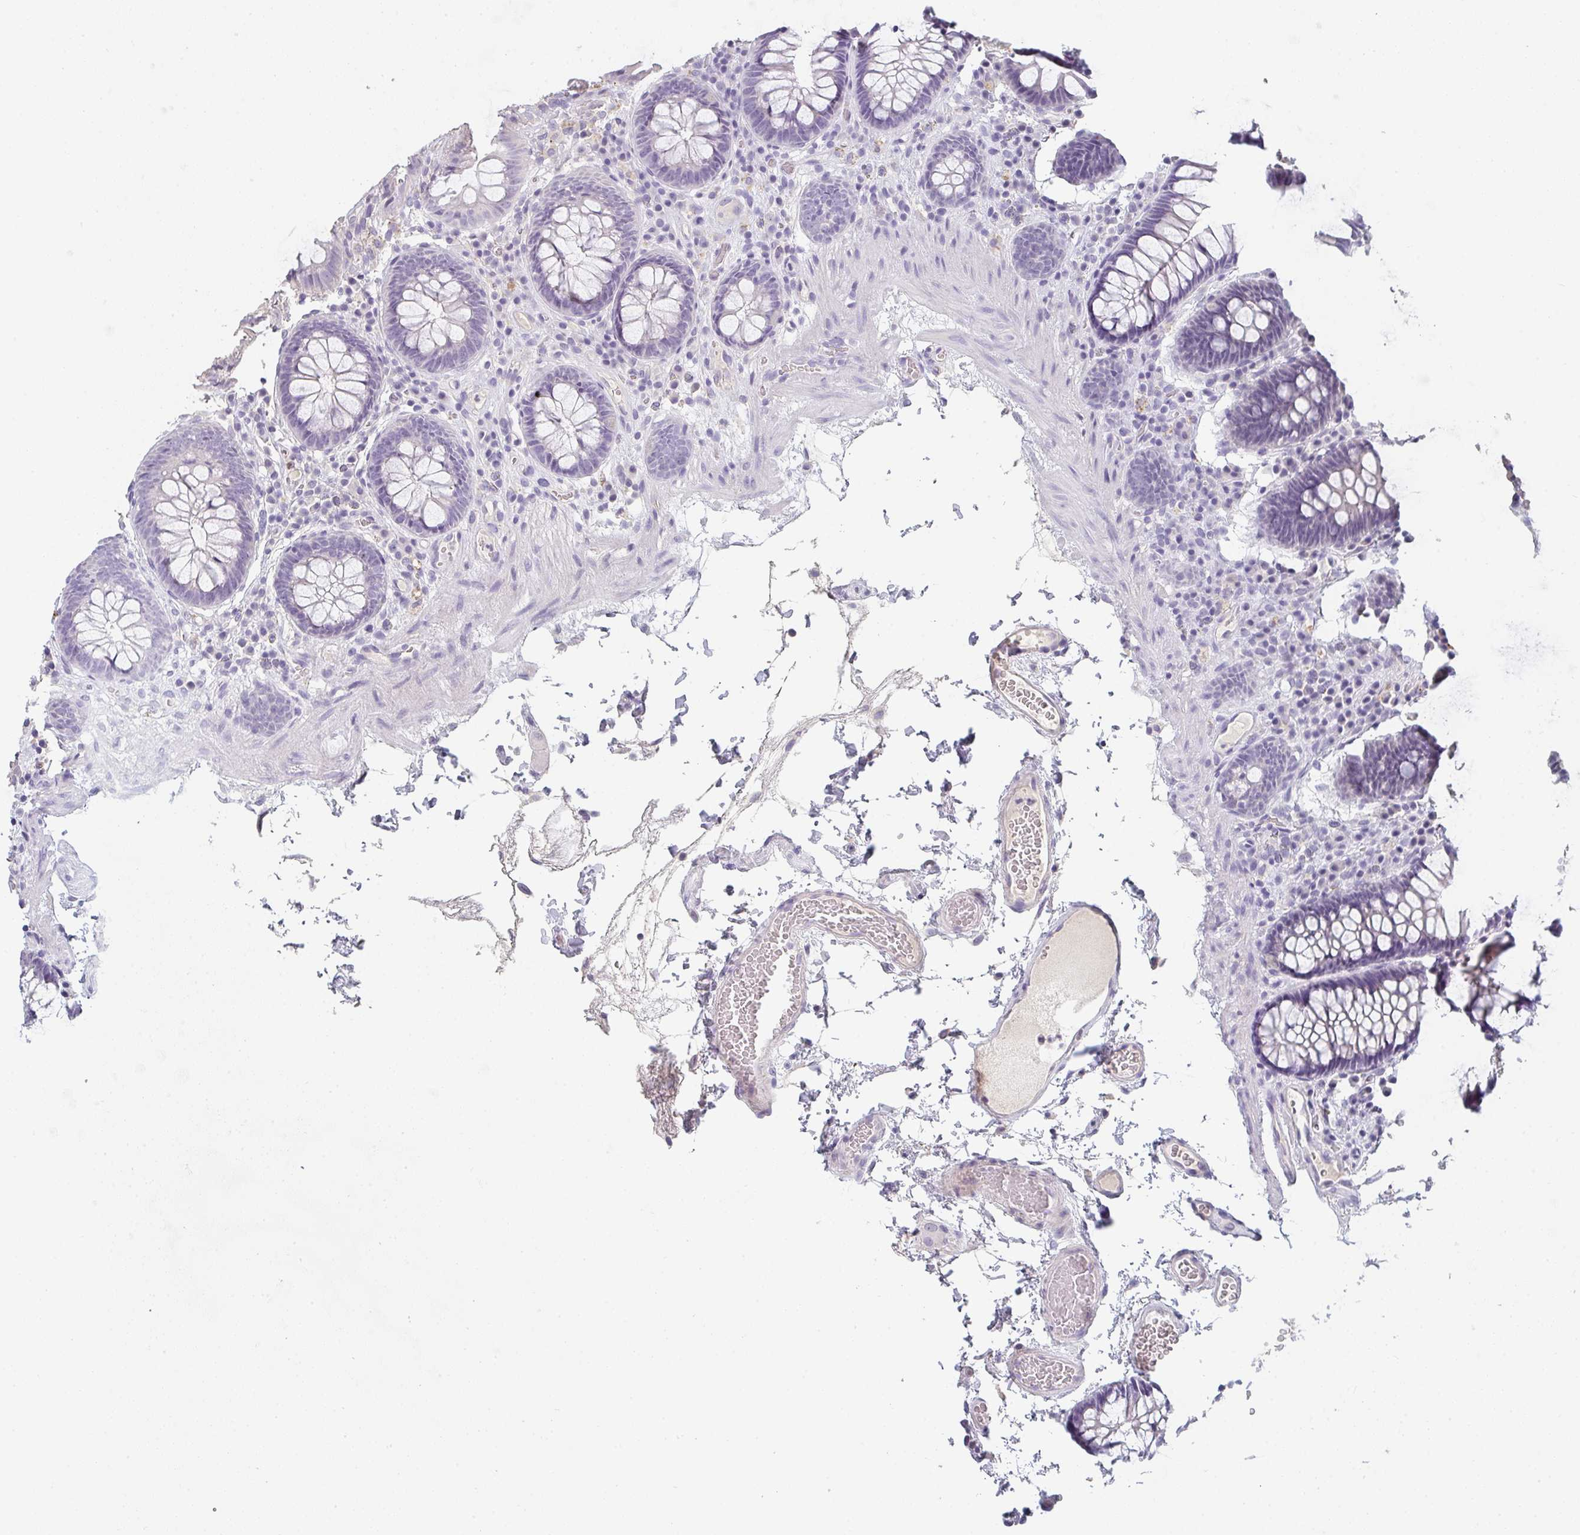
{"staining": {"intensity": "weak", "quantity": "<25%", "location": "cytoplasmic/membranous"}, "tissue": "colon", "cell_type": "Endothelial cells", "image_type": "normal", "snomed": [{"axis": "morphology", "description": "Normal tissue, NOS"}, {"axis": "topography", "description": "Colon"}, {"axis": "topography", "description": "Peripheral nerve tissue"}], "caption": "This micrograph is of benign colon stained with immunohistochemistry to label a protein in brown with the nuclei are counter-stained blue. There is no expression in endothelial cells.", "gene": "C1QTNF8", "patient": {"sex": "male", "age": 84}}